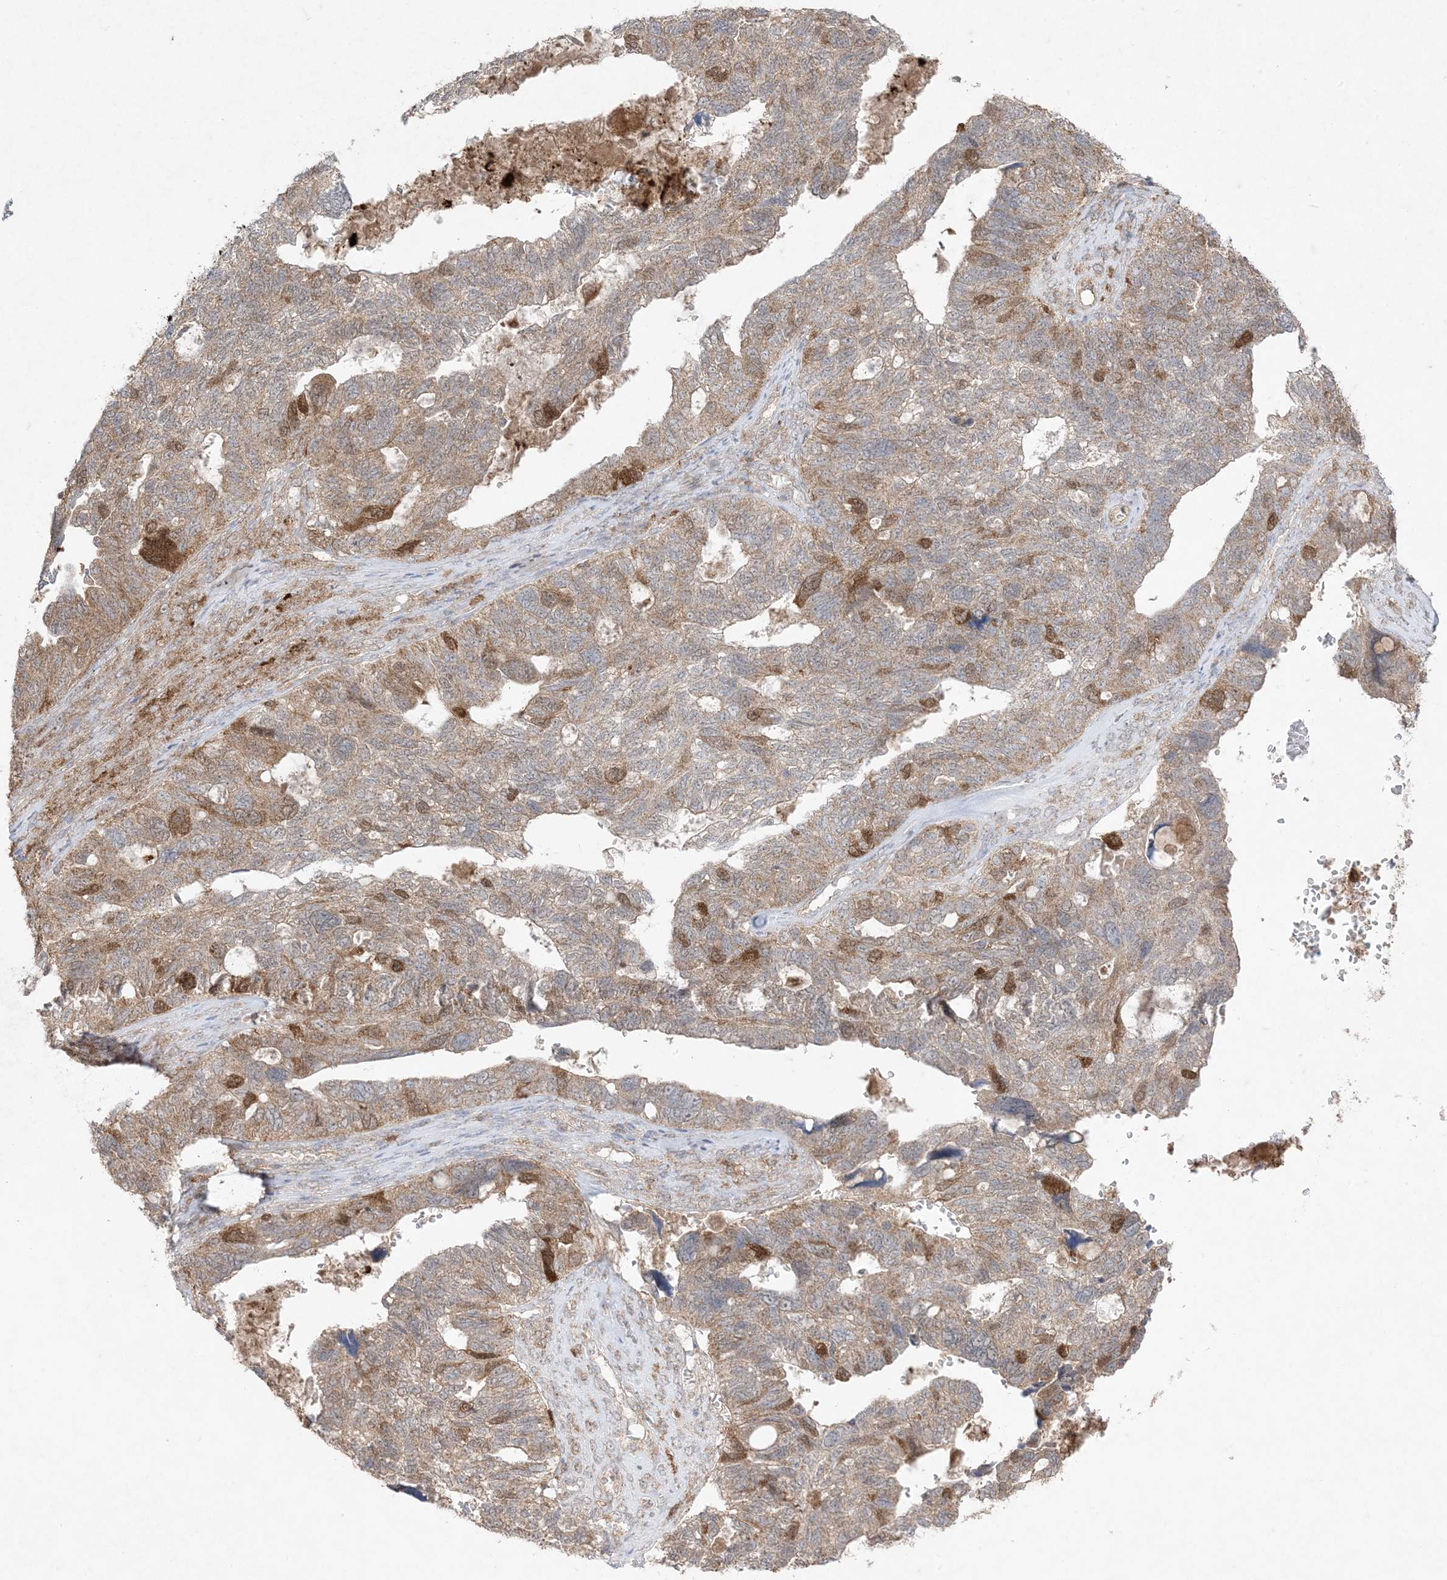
{"staining": {"intensity": "moderate", "quantity": "25%-75%", "location": "cytoplasmic/membranous"}, "tissue": "ovarian cancer", "cell_type": "Tumor cells", "image_type": "cancer", "snomed": [{"axis": "morphology", "description": "Cystadenocarcinoma, serous, NOS"}, {"axis": "topography", "description": "Ovary"}], "caption": "DAB immunohistochemical staining of human ovarian cancer exhibits moderate cytoplasmic/membranous protein positivity in approximately 25%-75% of tumor cells. The staining is performed using DAB brown chromogen to label protein expression. The nuclei are counter-stained blue using hematoxylin.", "gene": "UBE2C", "patient": {"sex": "female", "age": 79}}